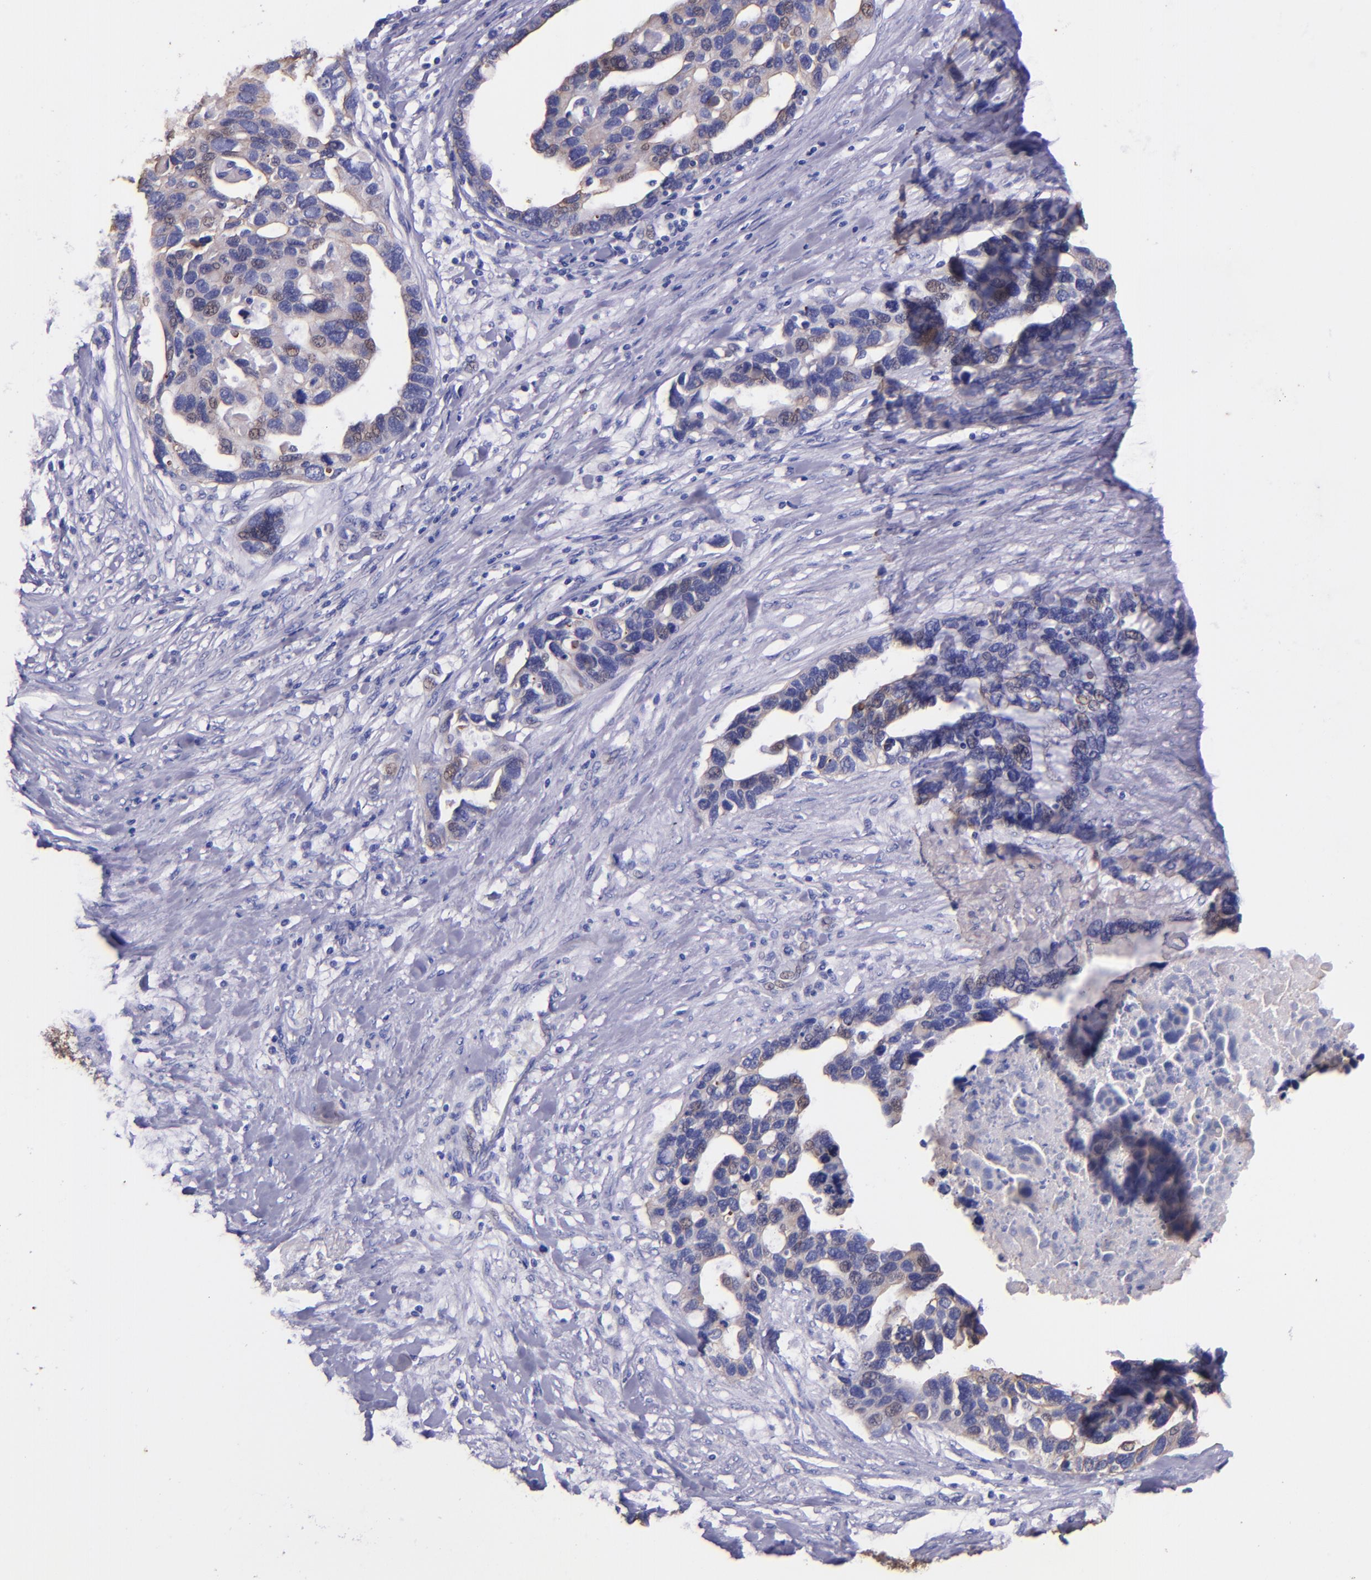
{"staining": {"intensity": "negative", "quantity": "none", "location": "none"}, "tissue": "ovarian cancer", "cell_type": "Tumor cells", "image_type": "cancer", "snomed": [{"axis": "morphology", "description": "Cystadenocarcinoma, serous, NOS"}, {"axis": "topography", "description": "Ovary"}], "caption": "Ovarian cancer (serous cystadenocarcinoma) was stained to show a protein in brown. There is no significant staining in tumor cells.", "gene": "KRT4", "patient": {"sex": "female", "age": 54}}